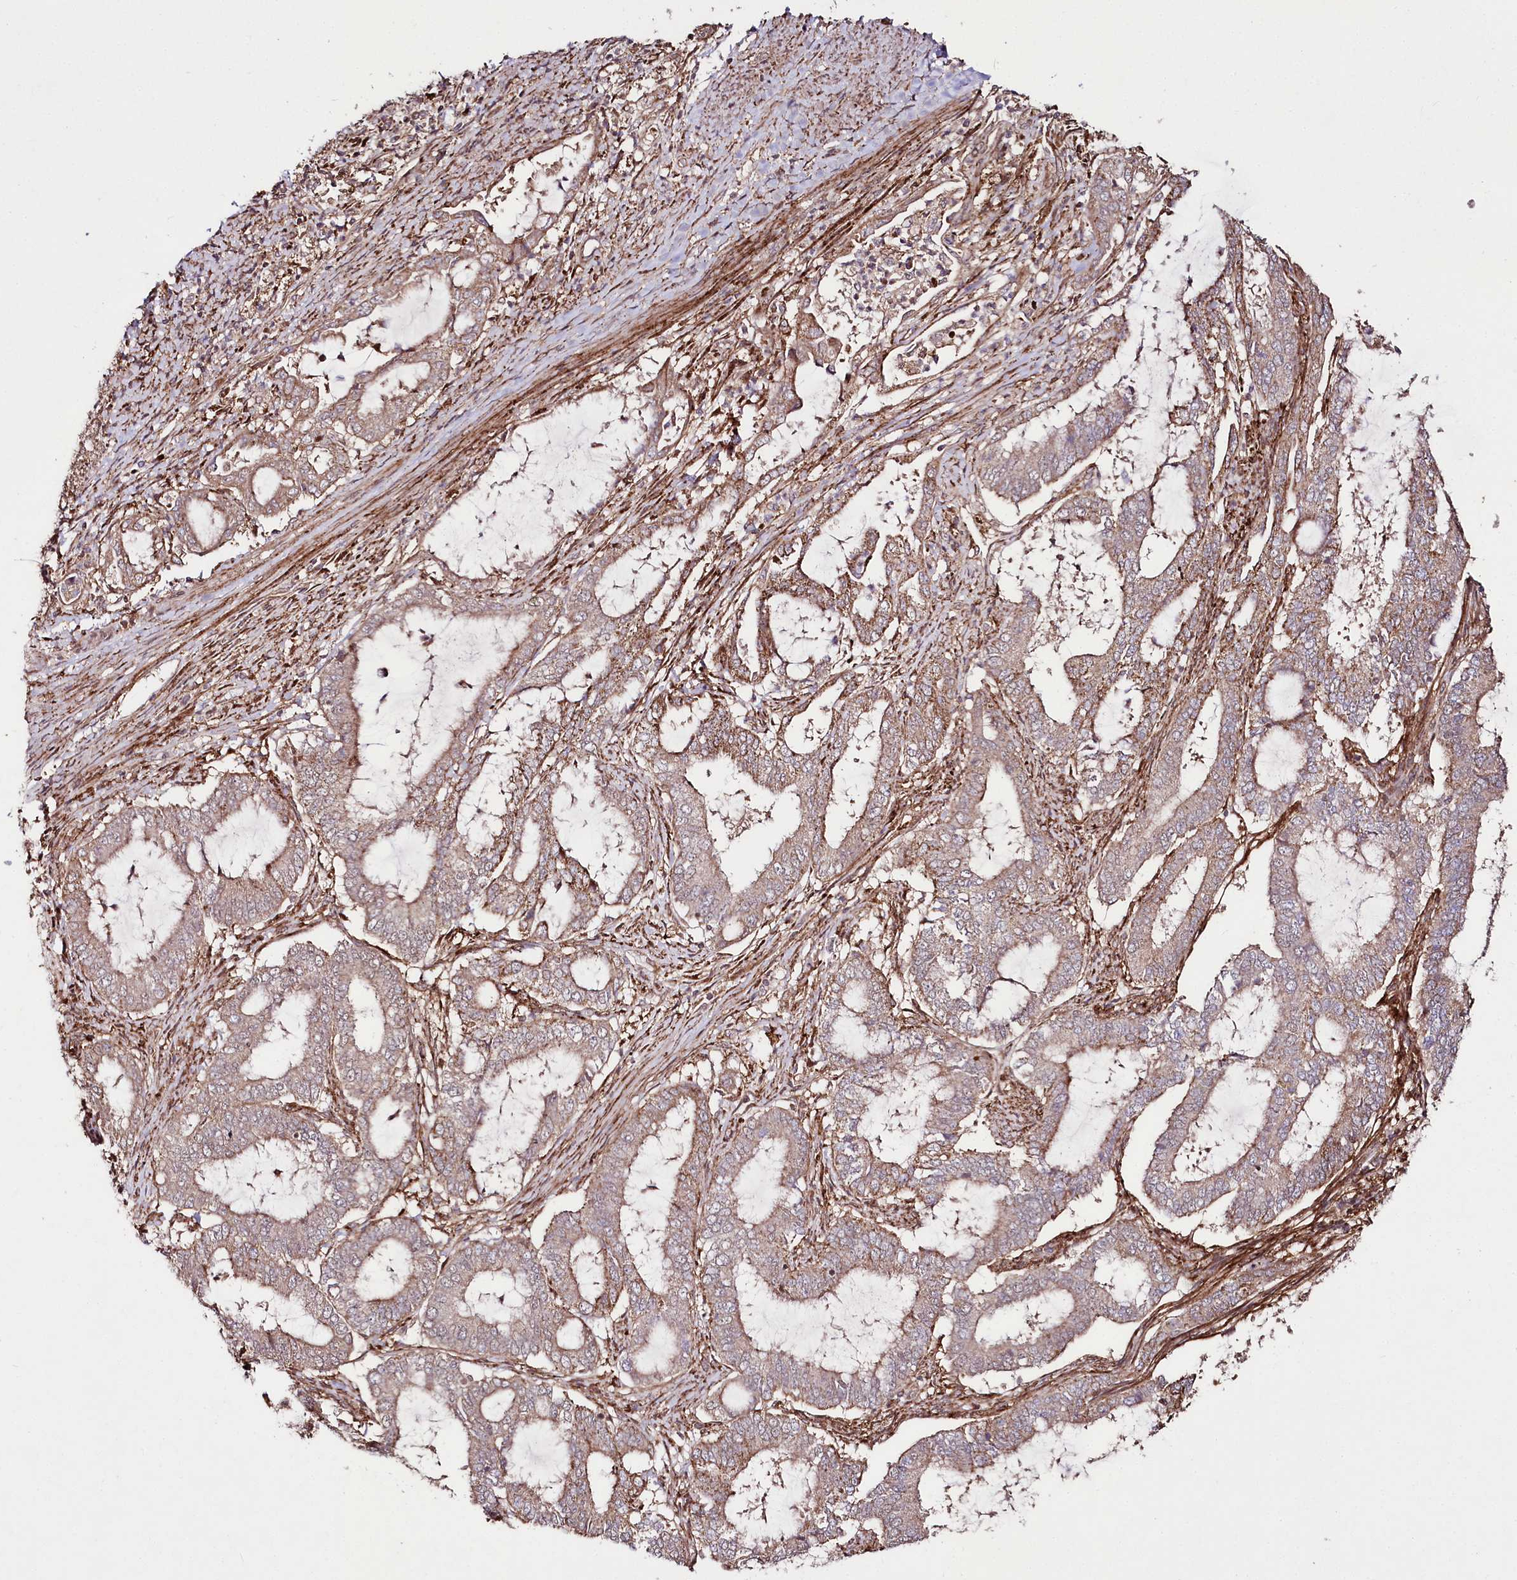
{"staining": {"intensity": "moderate", "quantity": "25%-75%", "location": "cytoplasmic/membranous"}, "tissue": "endometrial cancer", "cell_type": "Tumor cells", "image_type": "cancer", "snomed": [{"axis": "morphology", "description": "Adenocarcinoma, NOS"}, {"axis": "topography", "description": "Endometrium"}], "caption": "Endometrial adenocarcinoma stained with a protein marker reveals moderate staining in tumor cells.", "gene": "PHLDB1", "patient": {"sex": "female", "age": 51}}